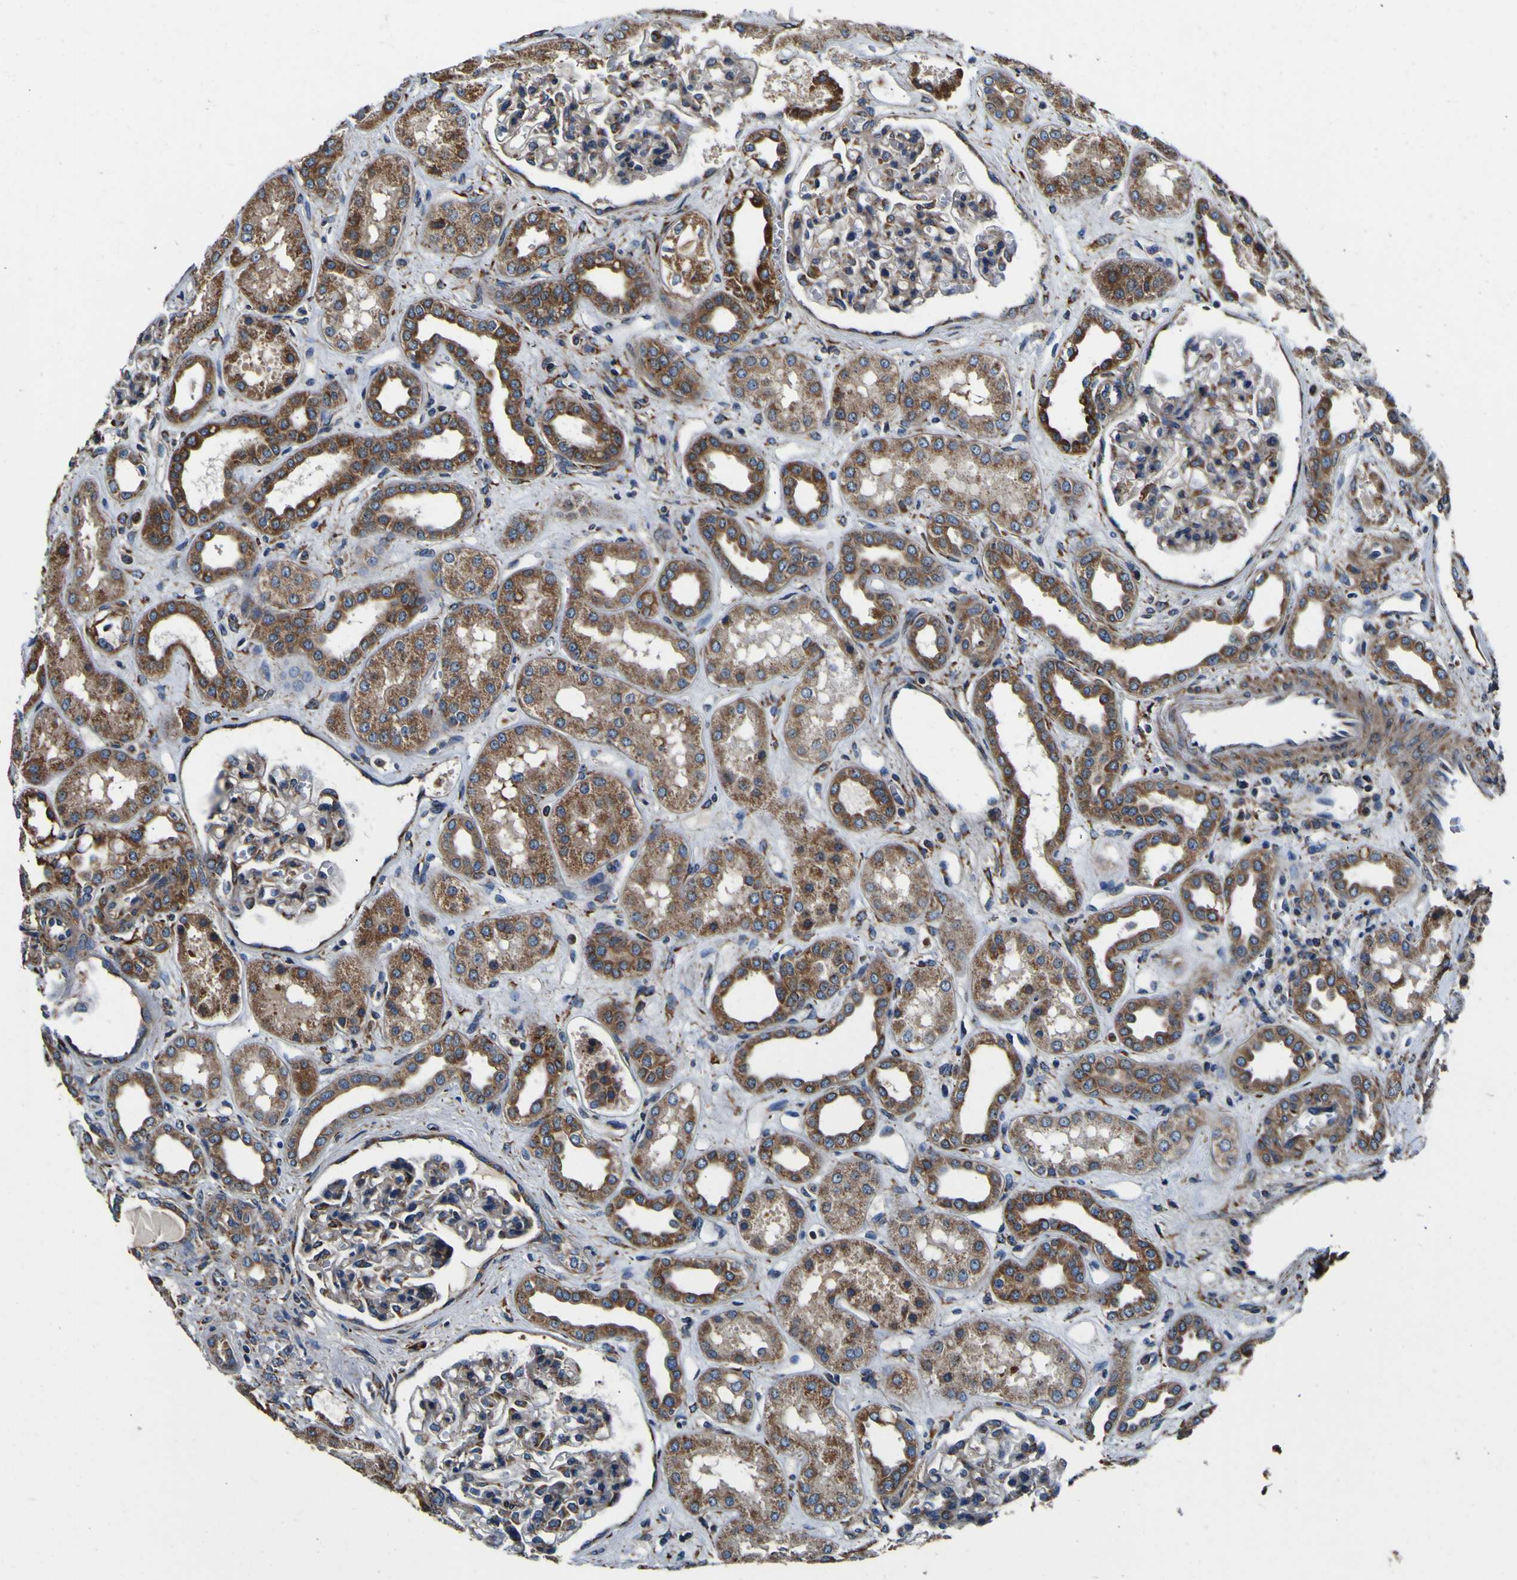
{"staining": {"intensity": "moderate", "quantity": "<25%", "location": "cytoplasmic/membranous"}, "tissue": "kidney", "cell_type": "Cells in glomeruli", "image_type": "normal", "snomed": [{"axis": "morphology", "description": "Normal tissue, NOS"}, {"axis": "topography", "description": "Kidney"}], "caption": "This is a photomicrograph of immunohistochemistry (IHC) staining of unremarkable kidney, which shows moderate staining in the cytoplasmic/membranous of cells in glomeruli.", "gene": "INPP5A", "patient": {"sex": "male", "age": 59}}